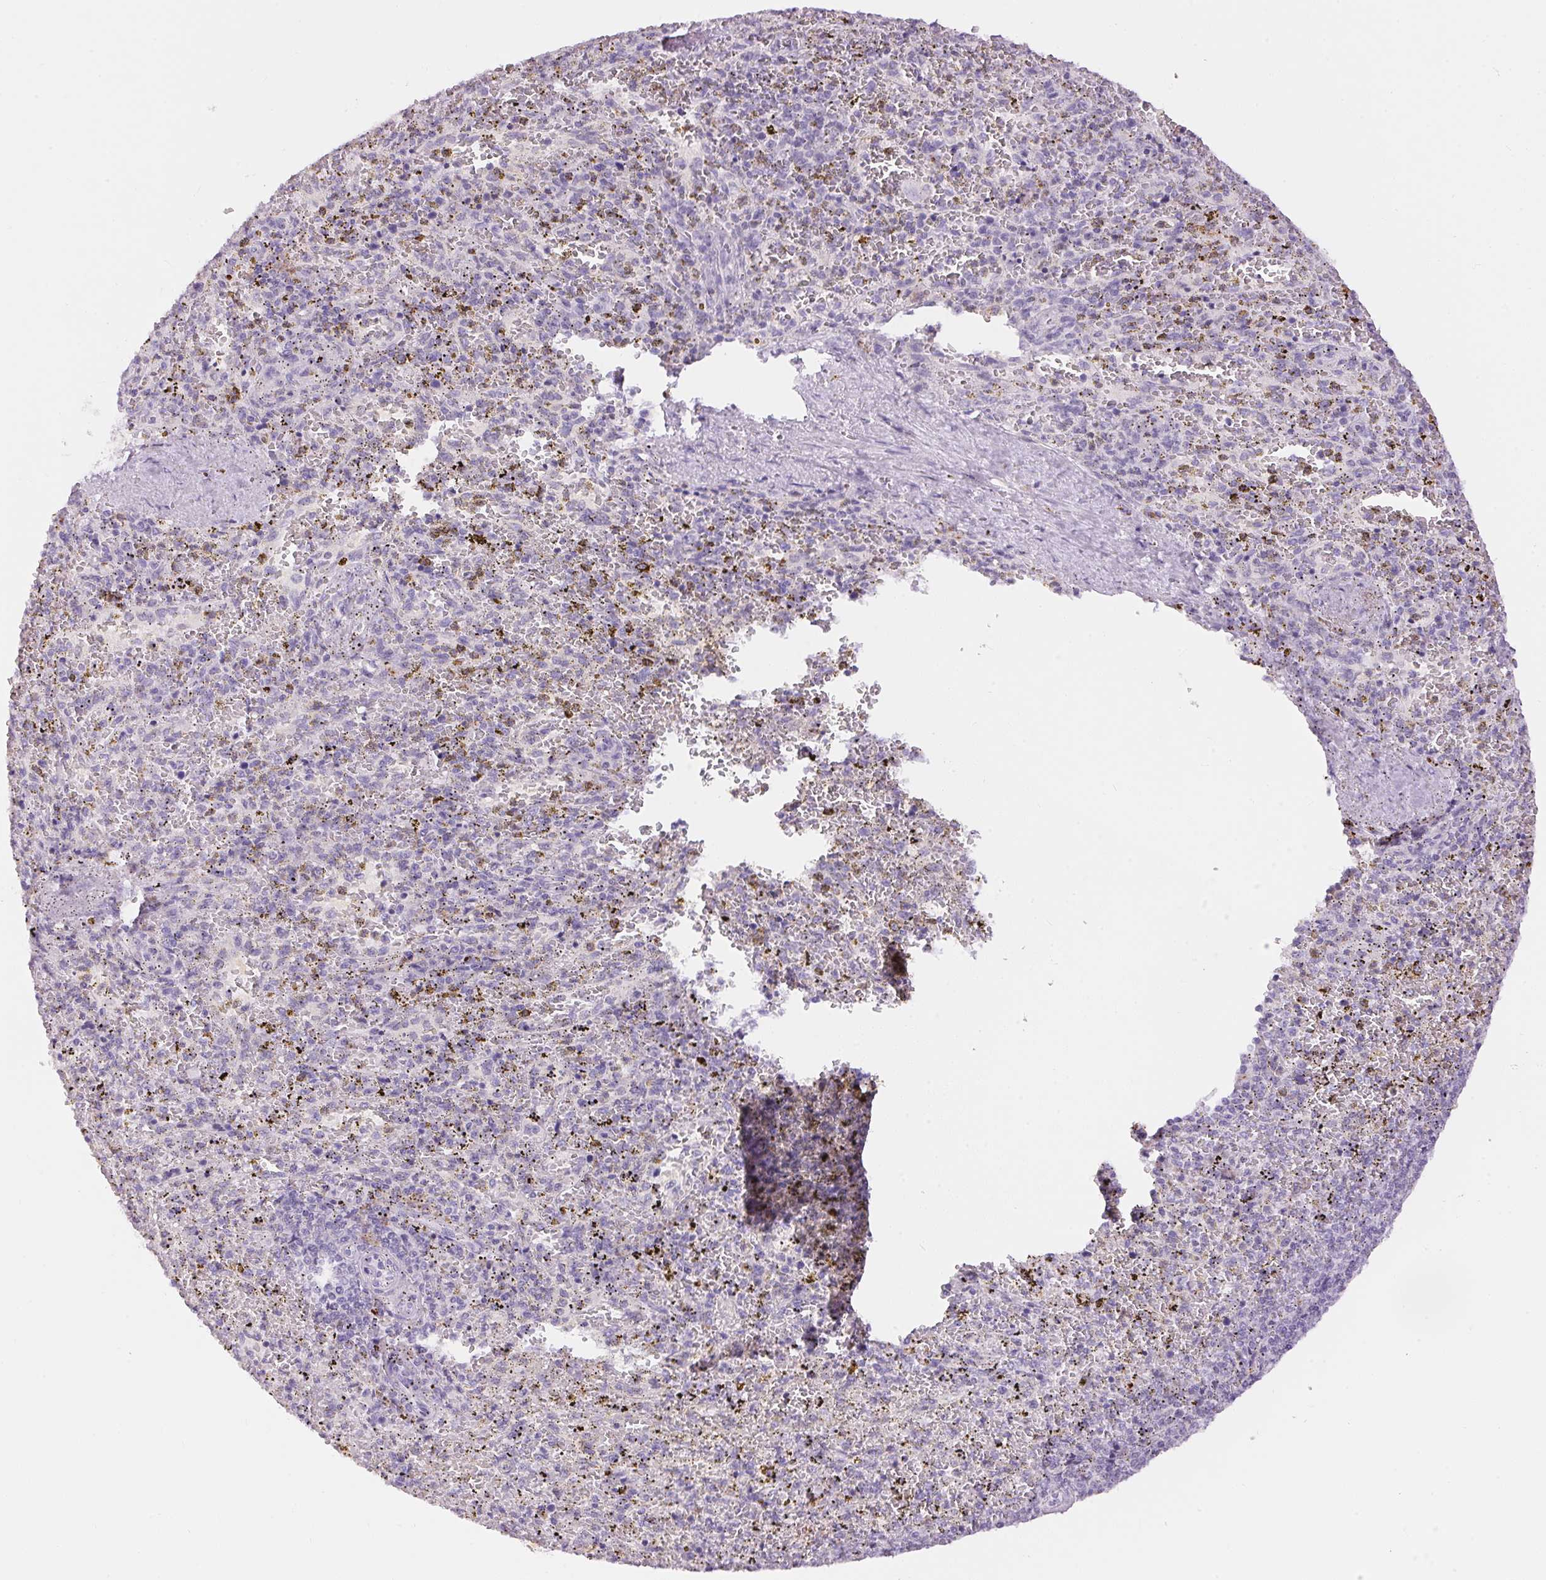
{"staining": {"intensity": "weak", "quantity": "<25%", "location": "cytoplasmic/membranous"}, "tissue": "spleen", "cell_type": "Cells in red pulp", "image_type": "normal", "snomed": [{"axis": "morphology", "description": "Normal tissue, NOS"}, {"axis": "topography", "description": "Spleen"}], "caption": "IHC of benign human spleen shows no expression in cells in red pulp. (DAB IHC, high magnification).", "gene": "PNLIPRP3", "patient": {"sex": "female", "age": 50}}